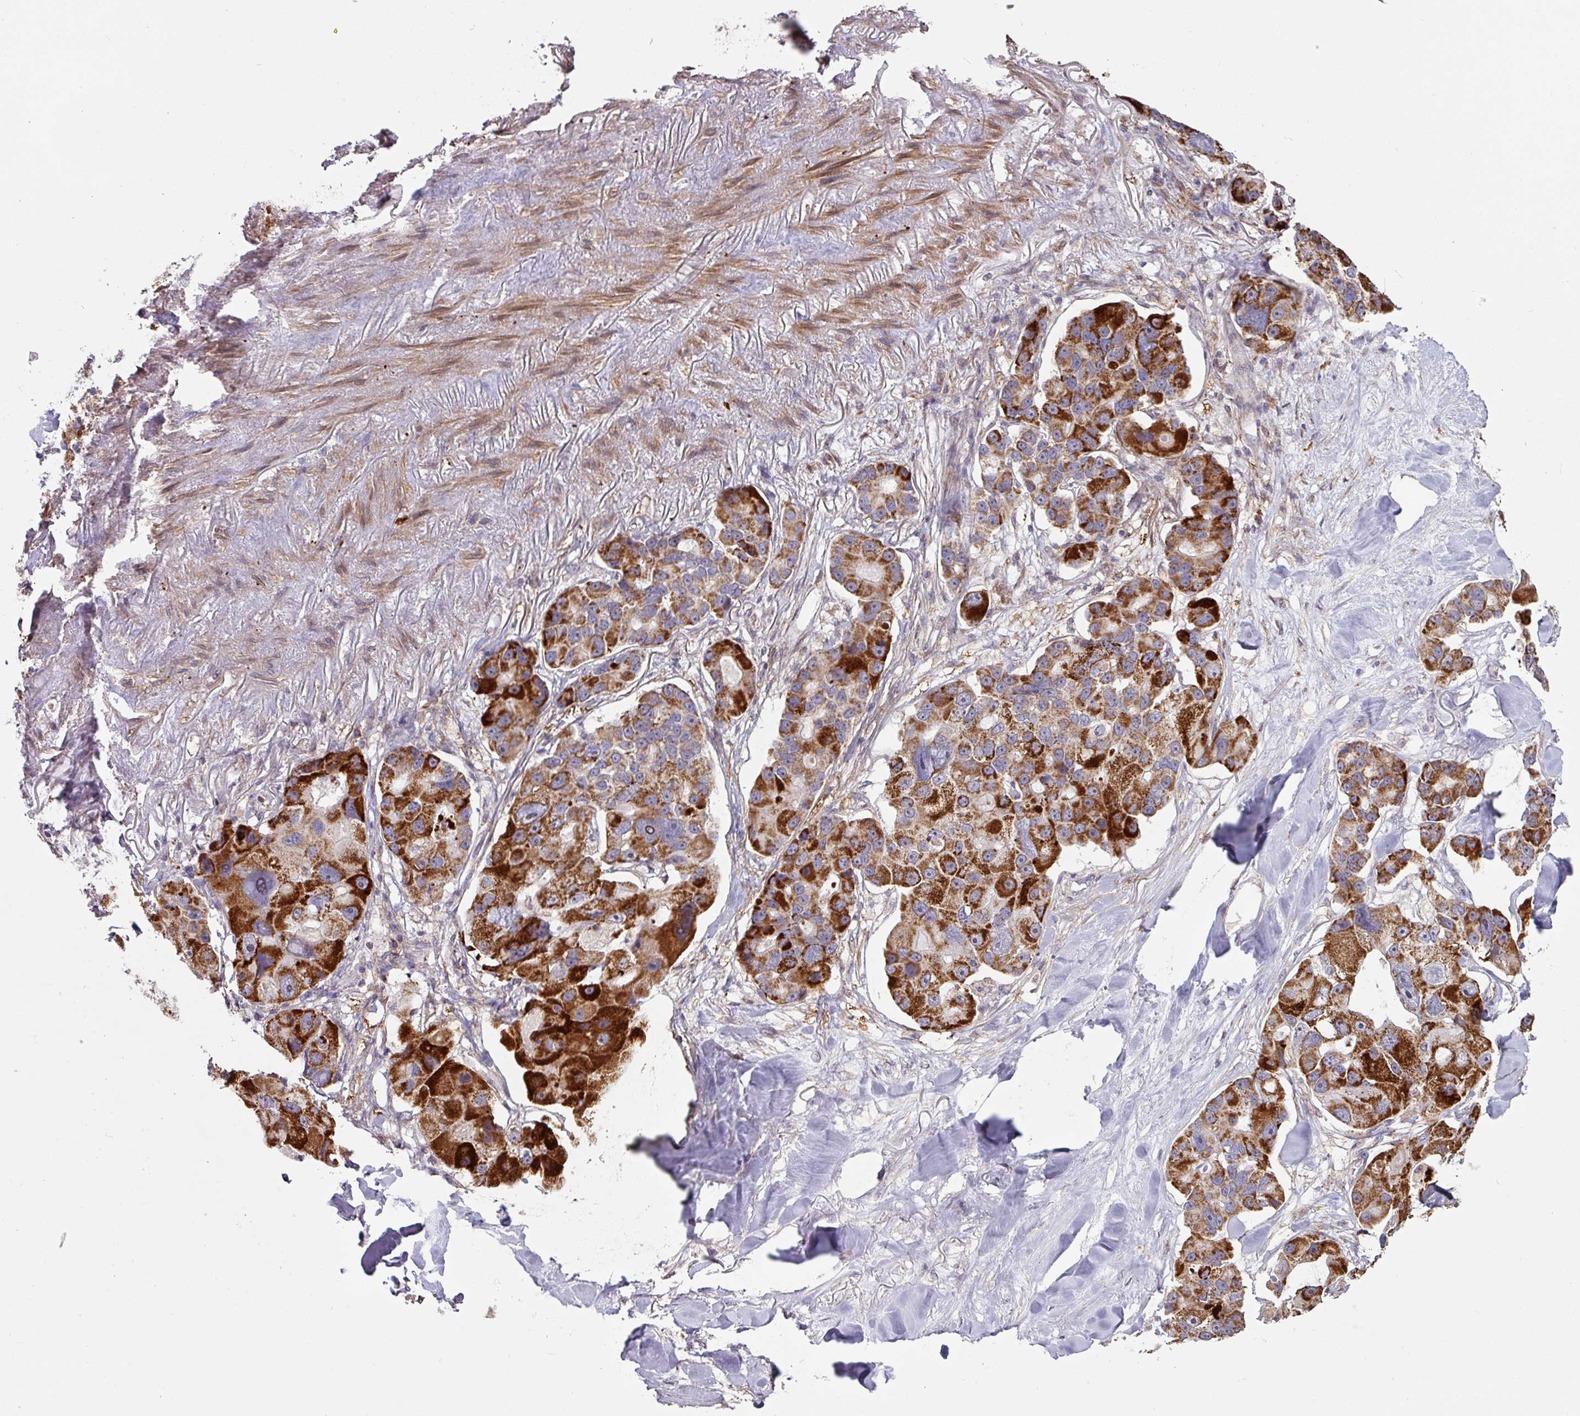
{"staining": {"intensity": "strong", "quantity": ">75%", "location": "cytoplasmic/membranous"}, "tissue": "lung cancer", "cell_type": "Tumor cells", "image_type": "cancer", "snomed": [{"axis": "morphology", "description": "Adenocarcinoma, NOS"}, {"axis": "topography", "description": "Lung"}], "caption": "Immunohistochemistry micrograph of neoplastic tissue: lung adenocarcinoma stained using IHC exhibits high levels of strong protein expression localized specifically in the cytoplasmic/membranous of tumor cells, appearing as a cytoplasmic/membranous brown color.", "gene": "OR2D3", "patient": {"sex": "female", "age": 54}}